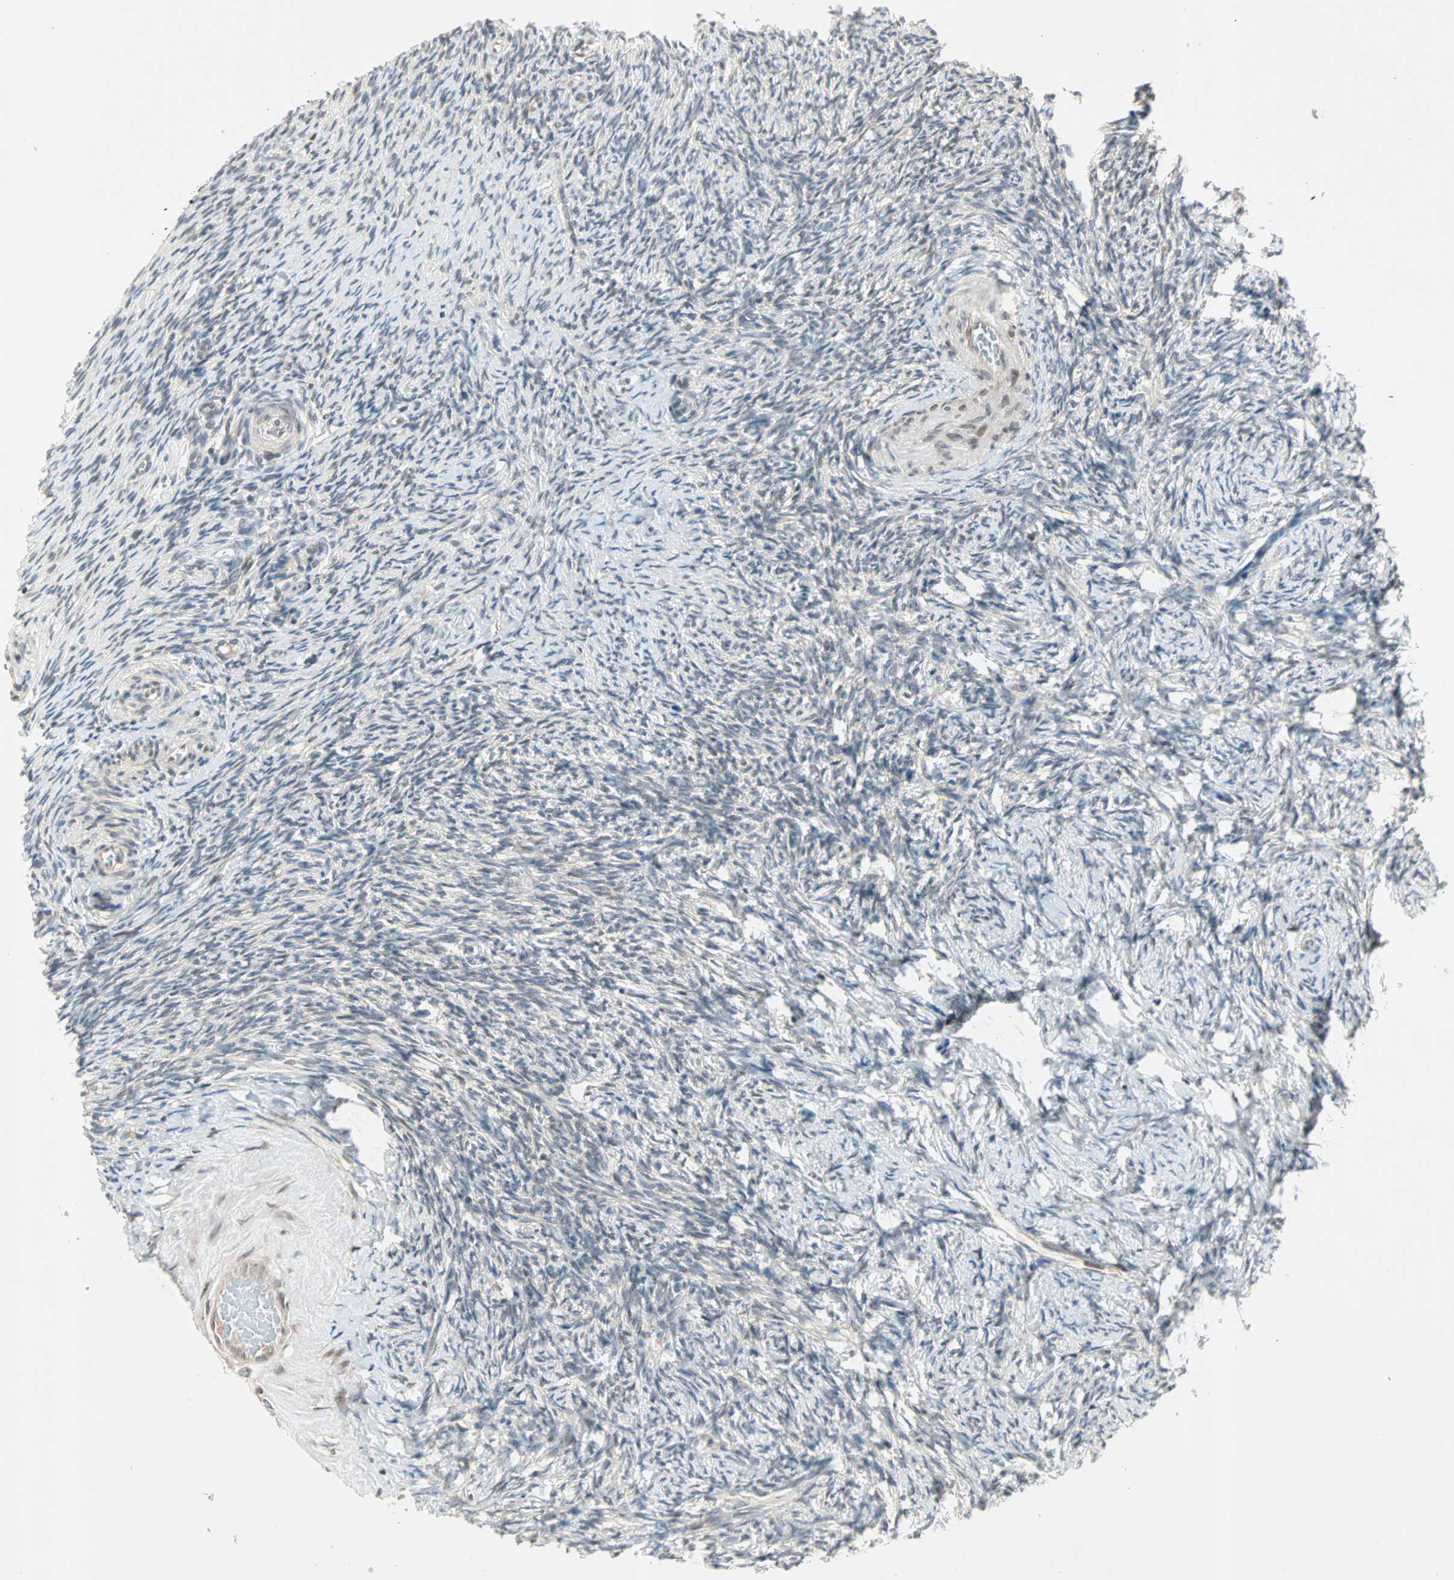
{"staining": {"intensity": "moderate", "quantity": ">75%", "location": "cytoplasmic/membranous"}, "tissue": "ovary", "cell_type": "Follicle cells", "image_type": "normal", "snomed": [{"axis": "morphology", "description": "Normal tissue, NOS"}, {"axis": "topography", "description": "Ovary"}], "caption": "Immunohistochemistry (IHC) of normal human ovary shows medium levels of moderate cytoplasmic/membranous staining in approximately >75% of follicle cells. The protein of interest is stained brown, and the nuclei are stained in blue (DAB IHC with brightfield microscopy, high magnification).", "gene": "PGBD1", "patient": {"sex": "female", "age": 60}}